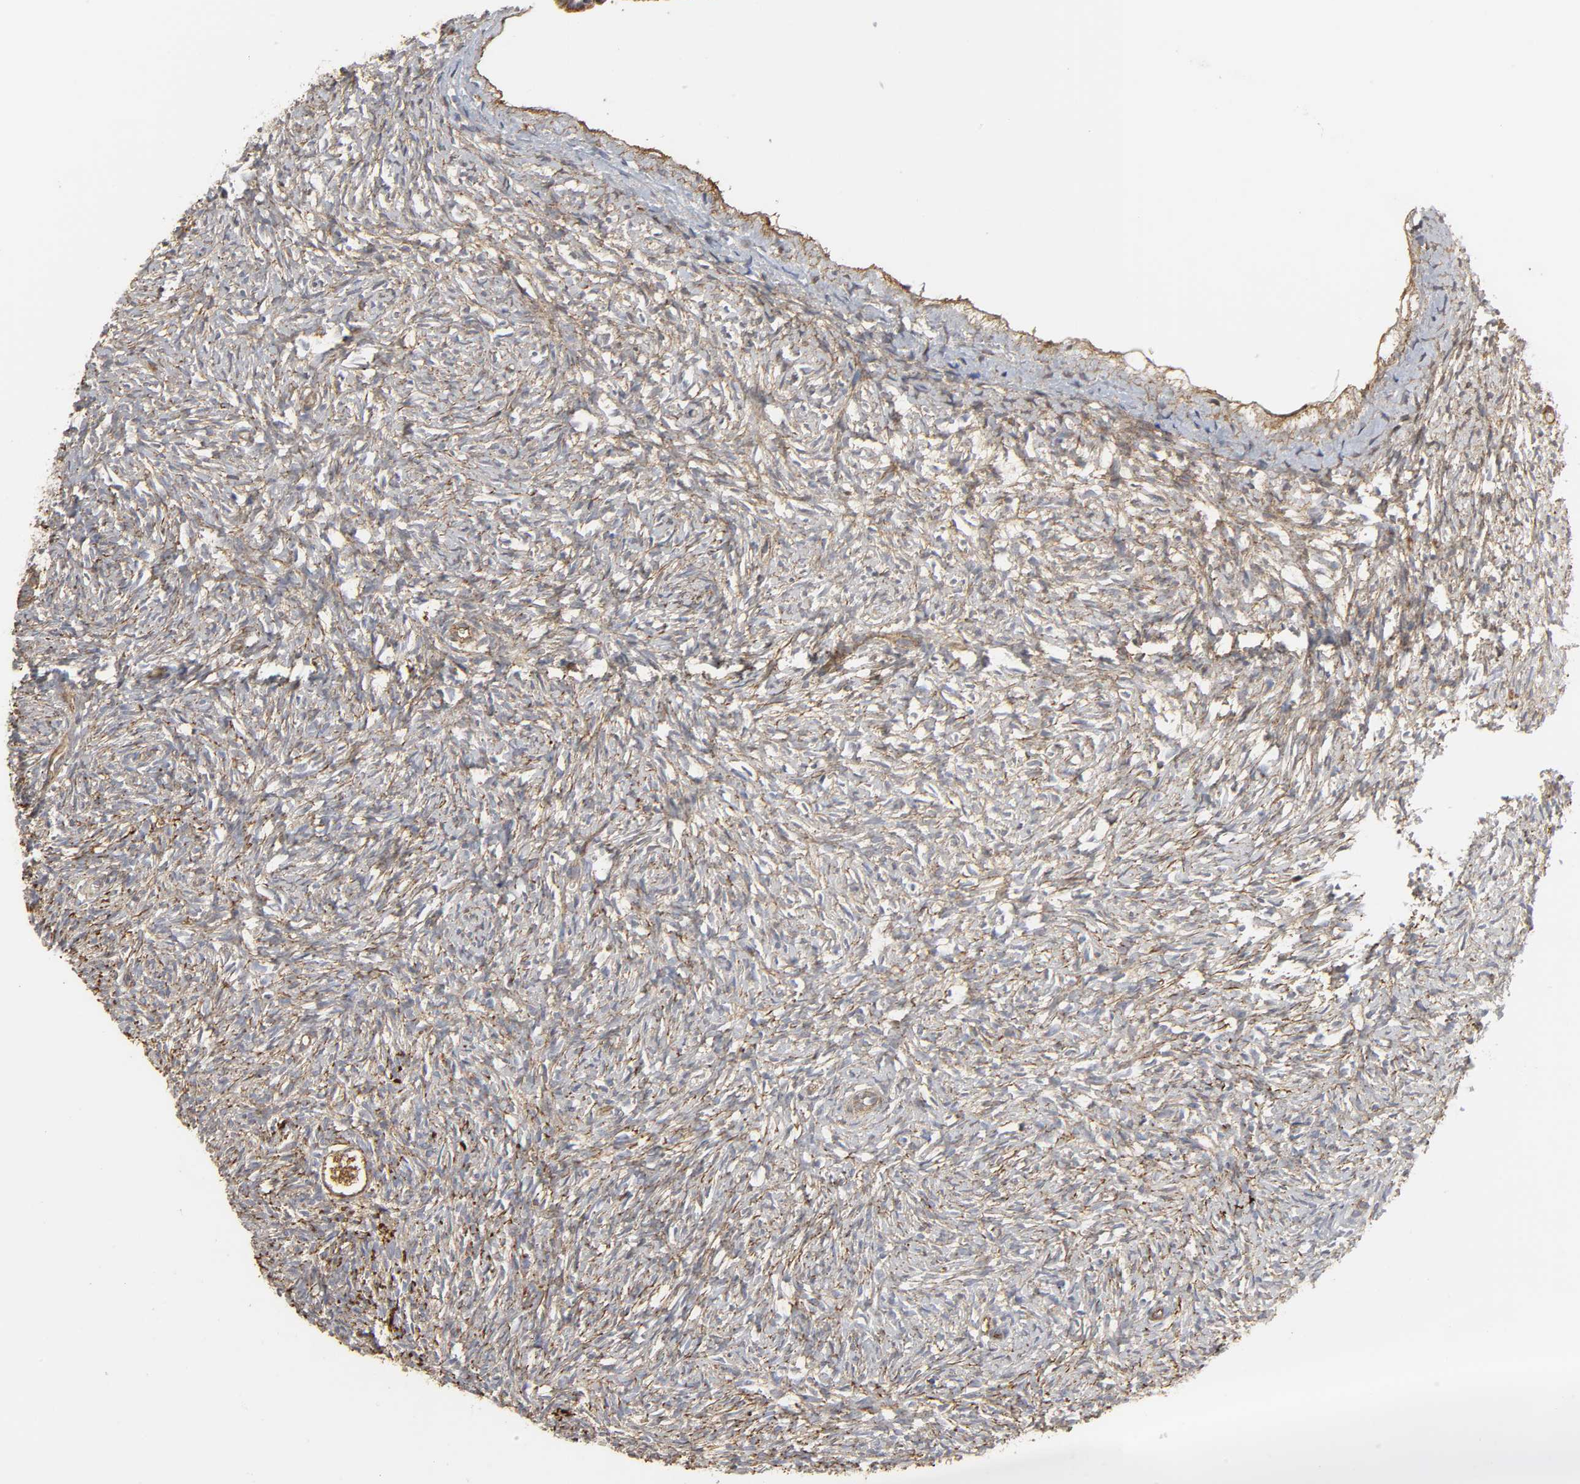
{"staining": {"intensity": "moderate", "quantity": ">75%", "location": "cytoplasmic/membranous"}, "tissue": "ovary", "cell_type": "Ovarian stroma cells", "image_type": "normal", "snomed": [{"axis": "morphology", "description": "Normal tissue, NOS"}, {"axis": "topography", "description": "Ovary"}], "caption": "Immunohistochemistry histopathology image of normal ovary stained for a protein (brown), which shows medium levels of moderate cytoplasmic/membranous expression in about >75% of ovarian stroma cells.", "gene": "SH3GLB1", "patient": {"sex": "female", "age": 35}}